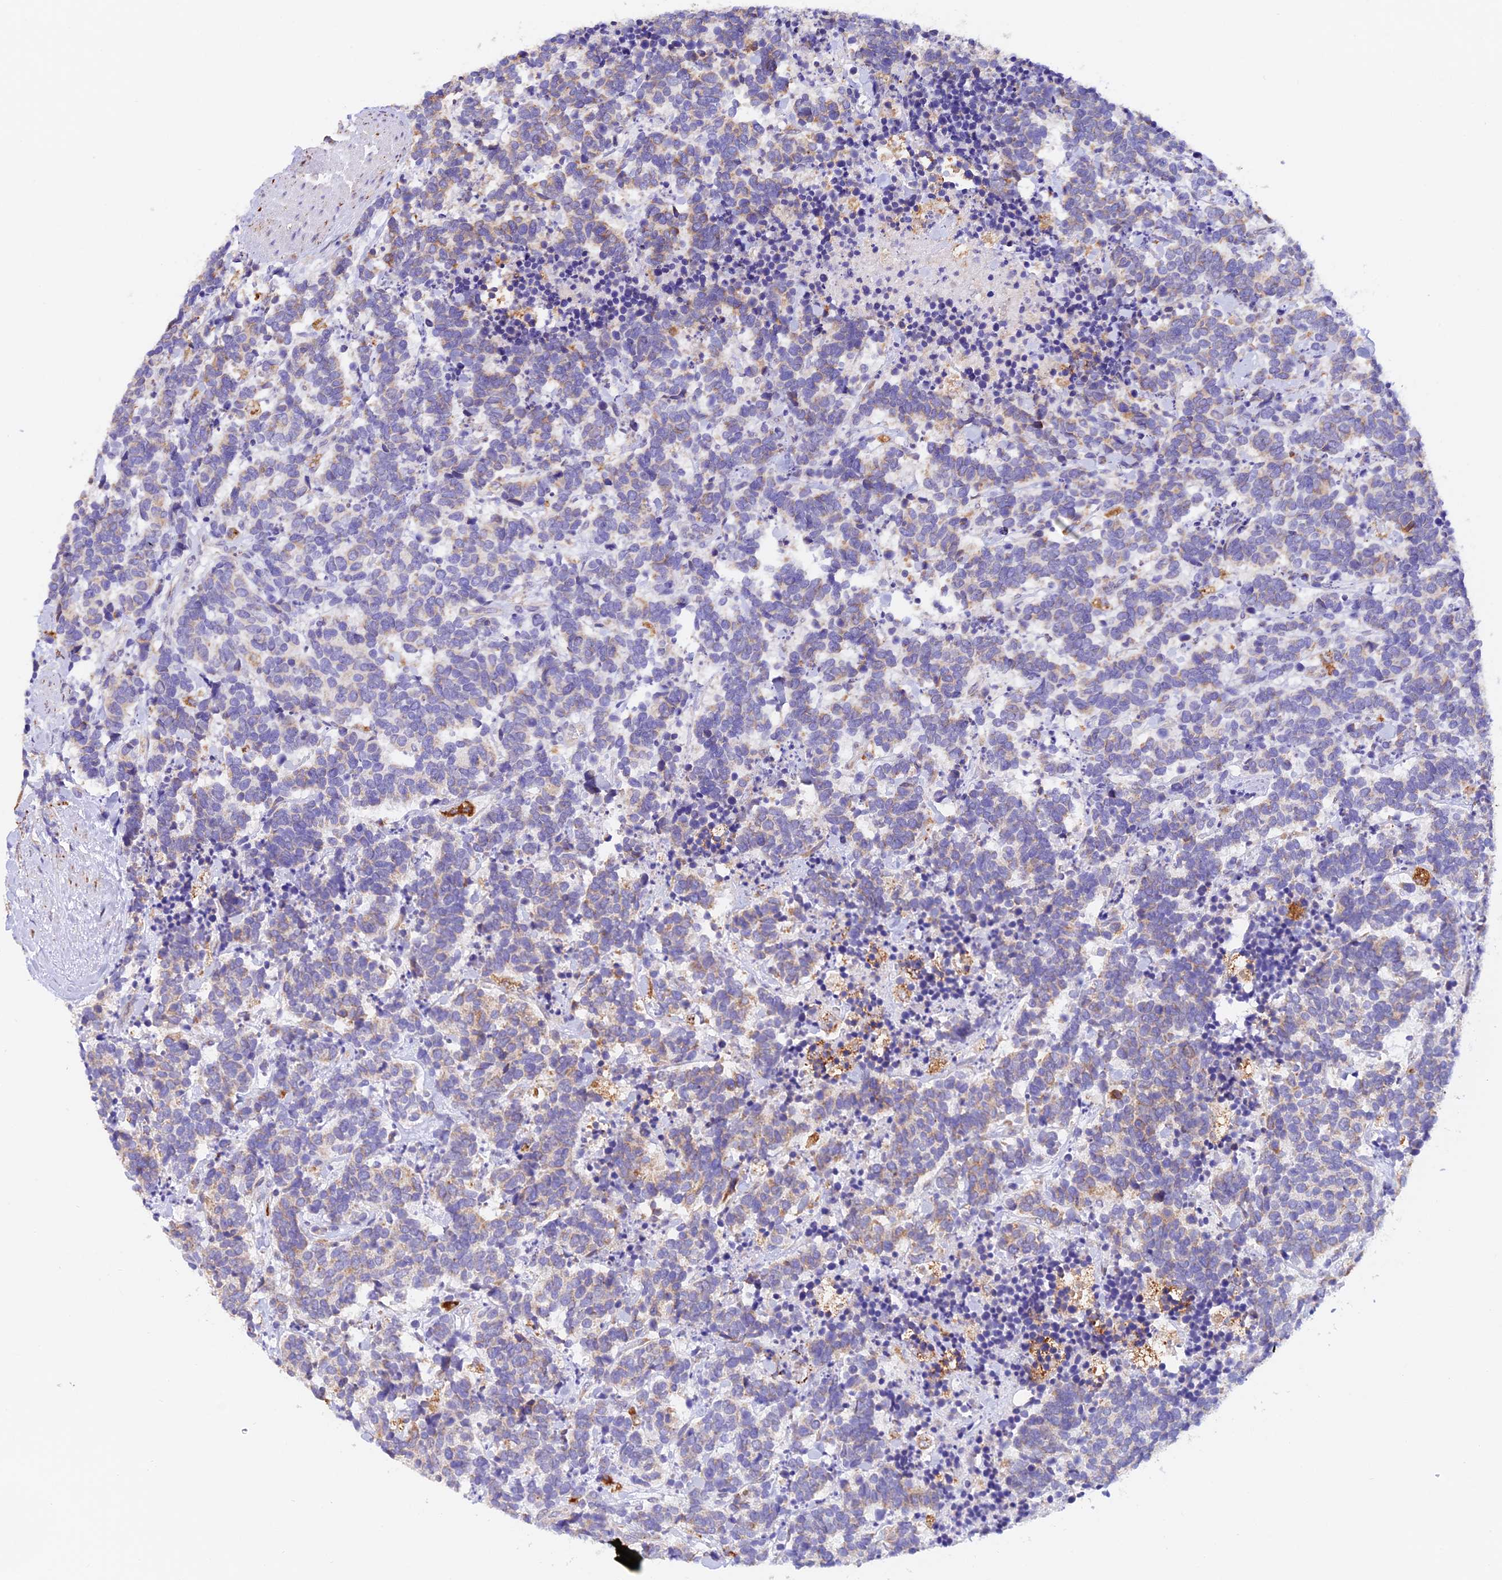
{"staining": {"intensity": "weak", "quantity": "25%-75%", "location": "cytoplasmic/membranous"}, "tissue": "carcinoid", "cell_type": "Tumor cells", "image_type": "cancer", "snomed": [{"axis": "morphology", "description": "Carcinoma, NOS"}, {"axis": "morphology", "description": "Carcinoid, malignant, NOS"}, {"axis": "topography", "description": "Prostate"}], "caption": "Weak cytoplasmic/membranous protein positivity is appreciated in approximately 25%-75% of tumor cells in carcinoma.", "gene": "VKORC1", "patient": {"sex": "male", "age": 57}}